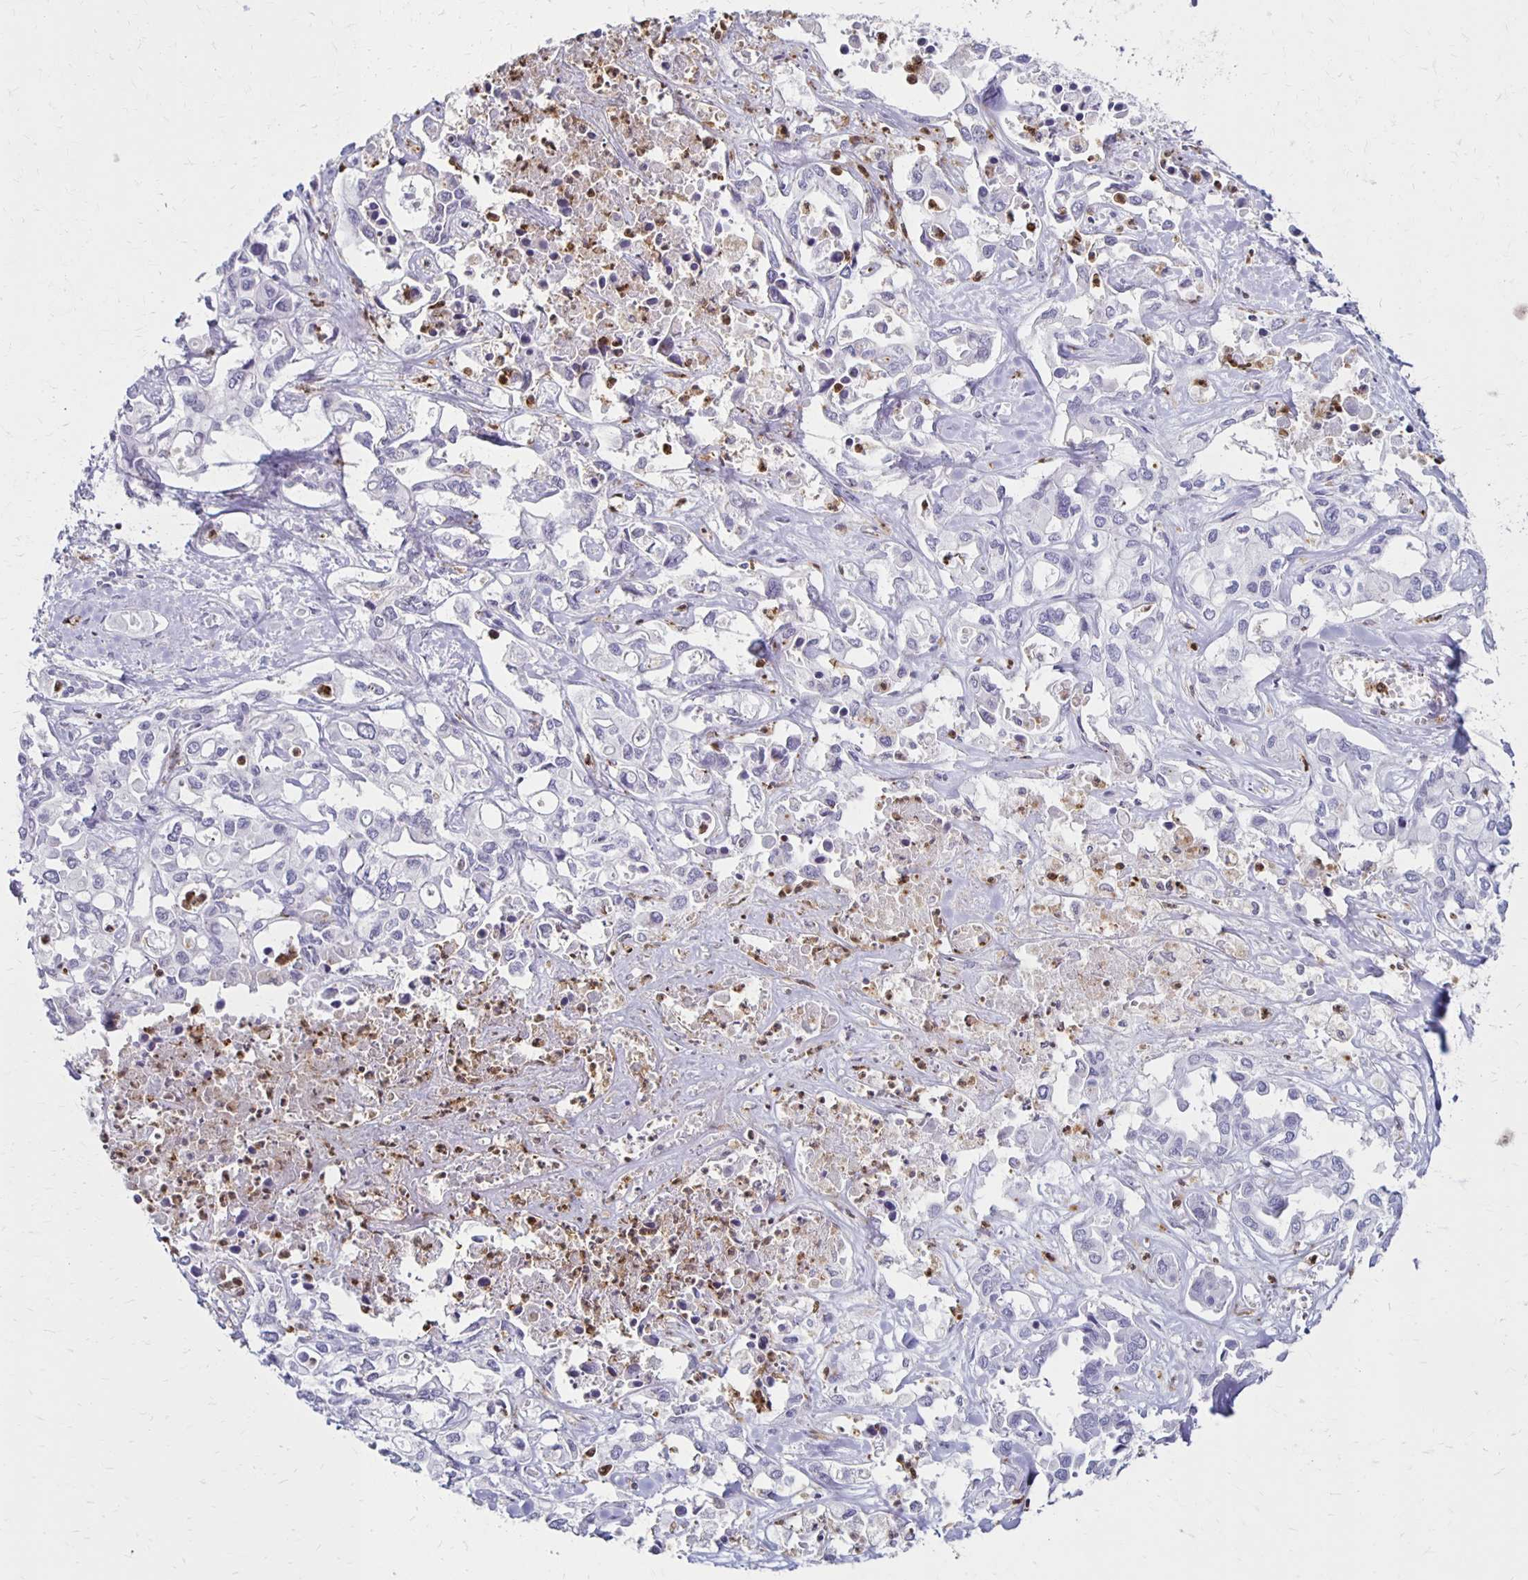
{"staining": {"intensity": "negative", "quantity": "none", "location": "none"}, "tissue": "liver cancer", "cell_type": "Tumor cells", "image_type": "cancer", "snomed": [{"axis": "morphology", "description": "Cholangiocarcinoma"}, {"axis": "topography", "description": "Liver"}], "caption": "The micrograph demonstrates no significant staining in tumor cells of cholangiocarcinoma (liver).", "gene": "CCL21", "patient": {"sex": "female", "age": 64}}